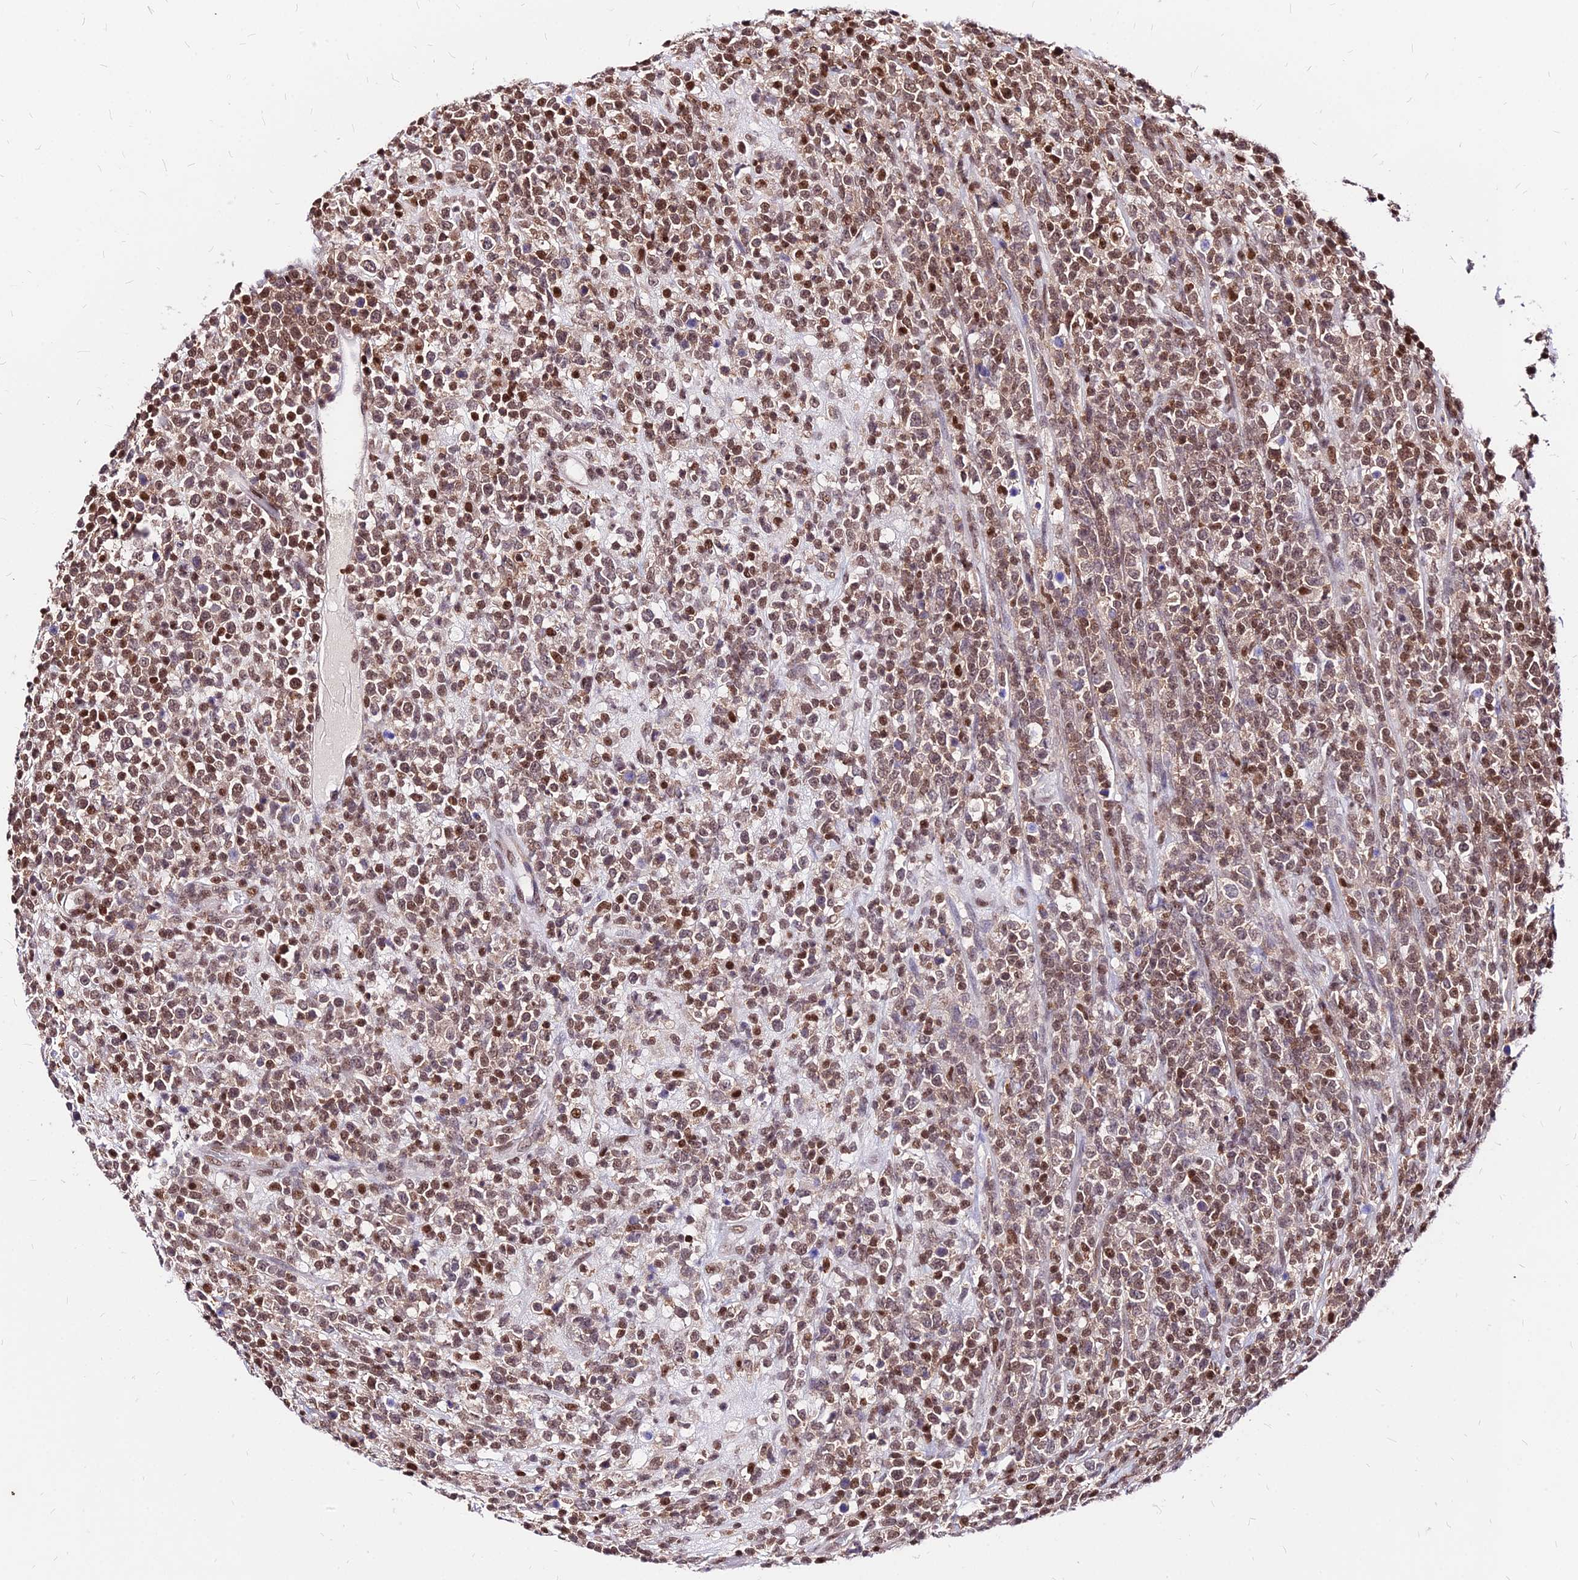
{"staining": {"intensity": "moderate", "quantity": ">75%", "location": "nuclear"}, "tissue": "lymphoma", "cell_type": "Tumor cells", "image_type": "cancer", "snomed": [{"axis": "morphology", "description": "Malignant lymphoma, non-Hodgkin's type, High grade"}, {"axis": "topography", "description": "Colon"}], "caption": "High-grade malignant lymphoma, non-Hodgkin's type was stained to show a protein in brown. There is medium levels of moderate nuclear positivity in approximately >75% of tumor cells.", "gene": "PAXX", "patient": {"sex": "female", "age": 53}}